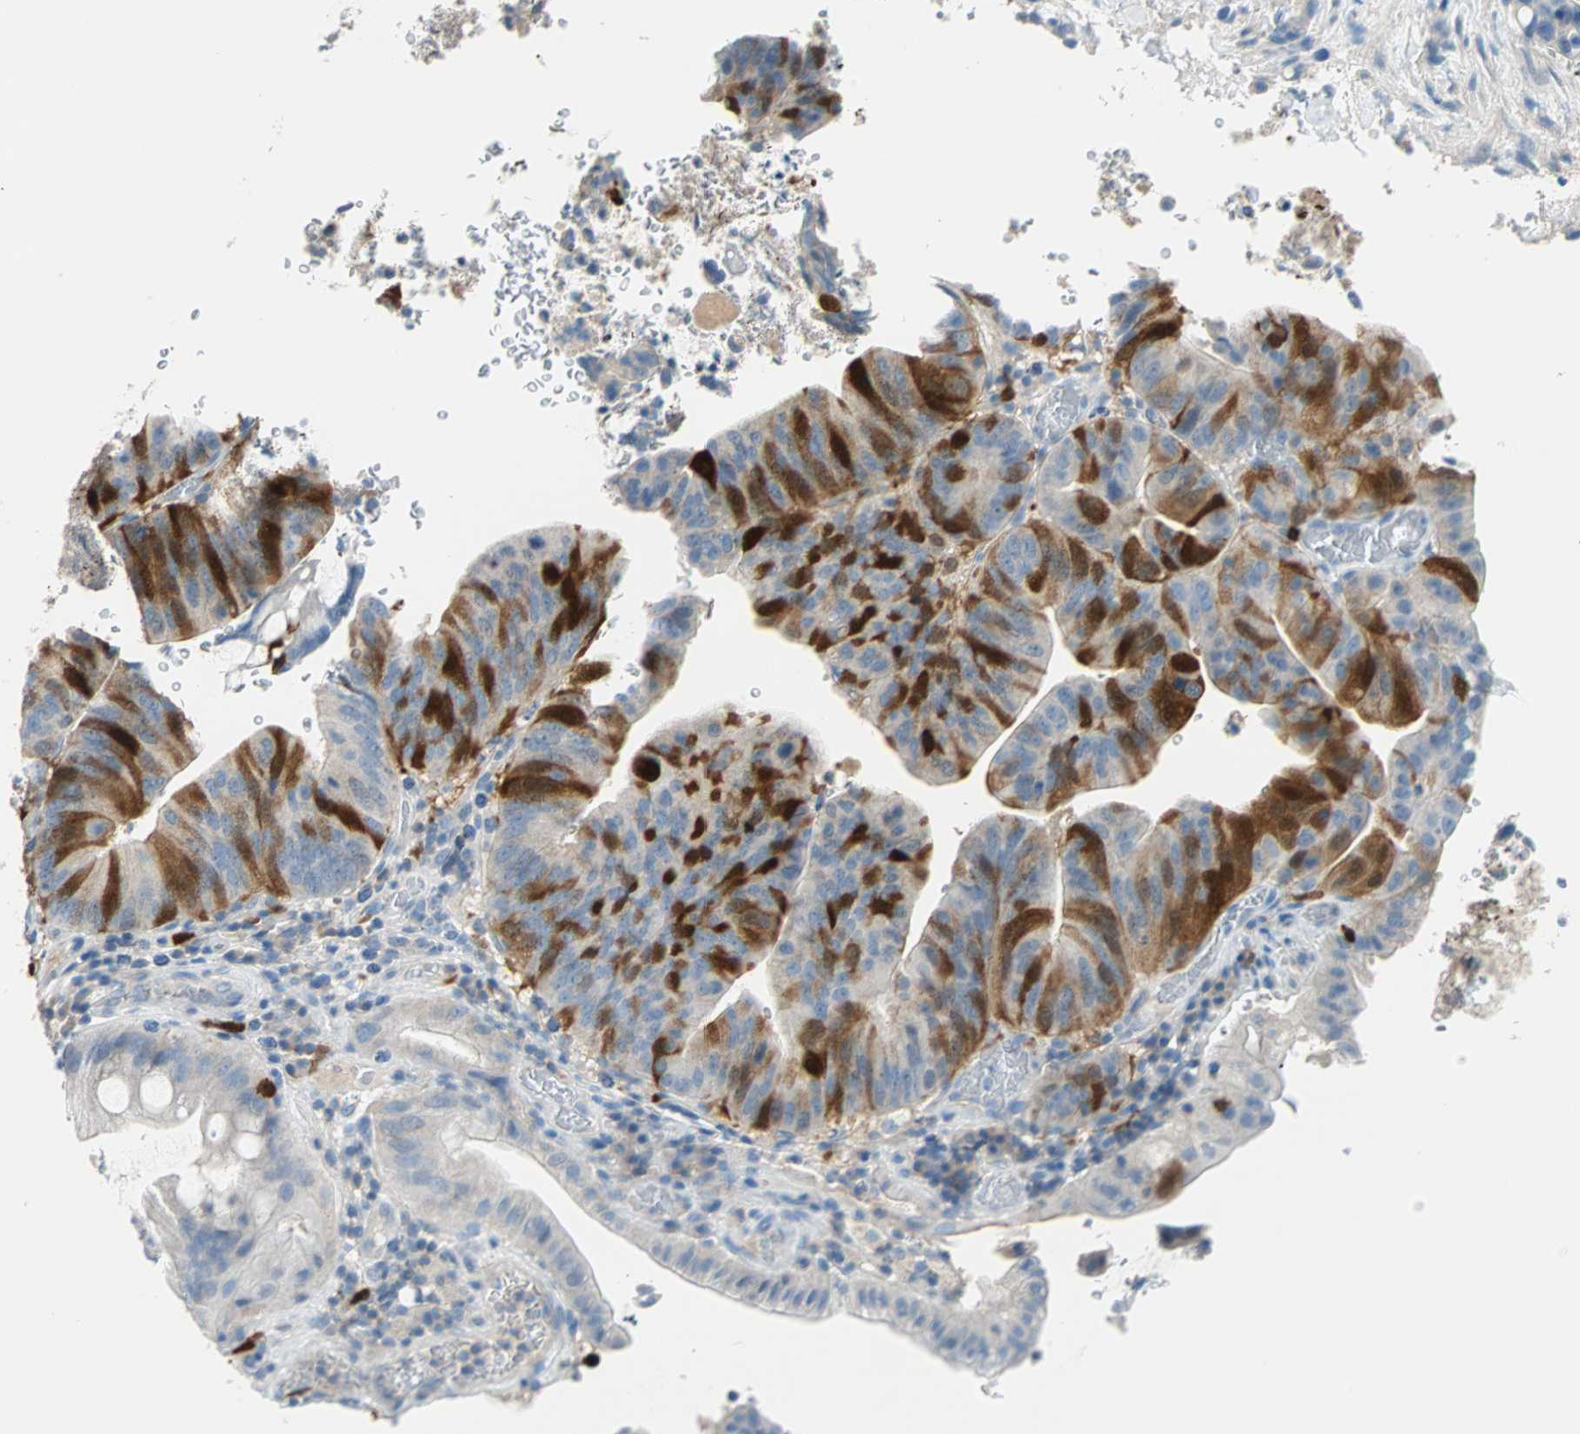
{"staining": {"intensity": "moderate", "quantity": "25%-75%", "location": "cytoplasmic/membranous,nuclear"}, "tissue": "colorectal cancer", "cell_type": "Tumor cells", "image_type": "cancer", "snomed": [{"axis": "morphology", "description": "Normal tissue, NOS"}, {"axis": "morphology", "description": "Adenocarcinoma, NOS"}, {"axis": "topography", "description": "Colon"}], "caption": "Colorectal cancer (adenocarcinoma) tissue exhibits moderate cytoplasmic/membranous and nuclear positivity in approximately 25%-75% of tumor cells", "gene": "PTTG1", "patient": {"sex": "male", "age": 82}}